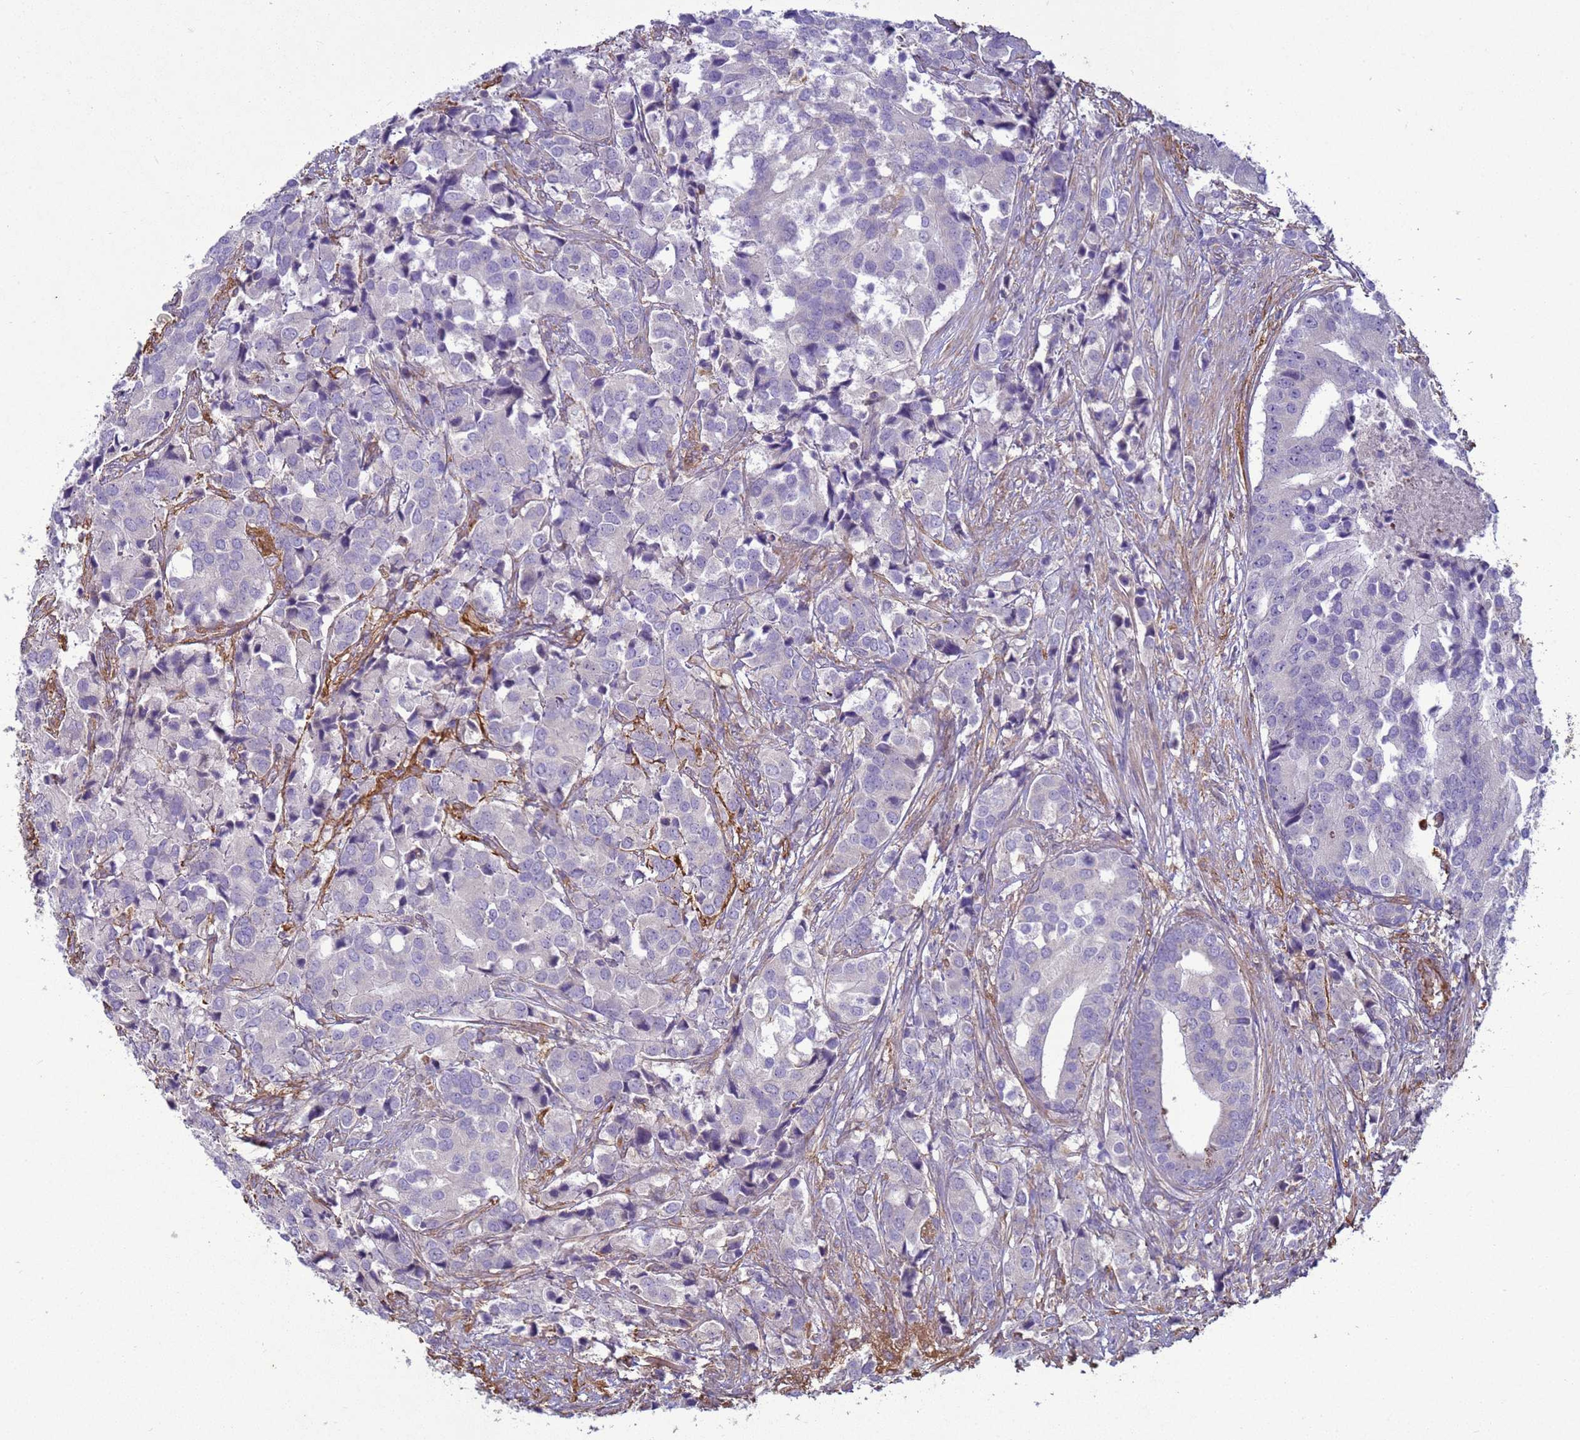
{"staining": {"intensity": "negative", "quantity": "none", "location": "none"}, "tissue": "prostate cancer", "cell_type": "Tumor cells", "image_type": "cancer", "snomed": [{"axis": "morphology", "description": "Adenocarcinoma, High grade"}, {"axis": "topography", "description": "Prostate"}], "caption": "An IHC photomicrograph of prostate cancer is shown. There is no staining in tumor cells of prostate cancer.", "gene": "SGIP1", "patient": {"sex": "male", "age": 62}}